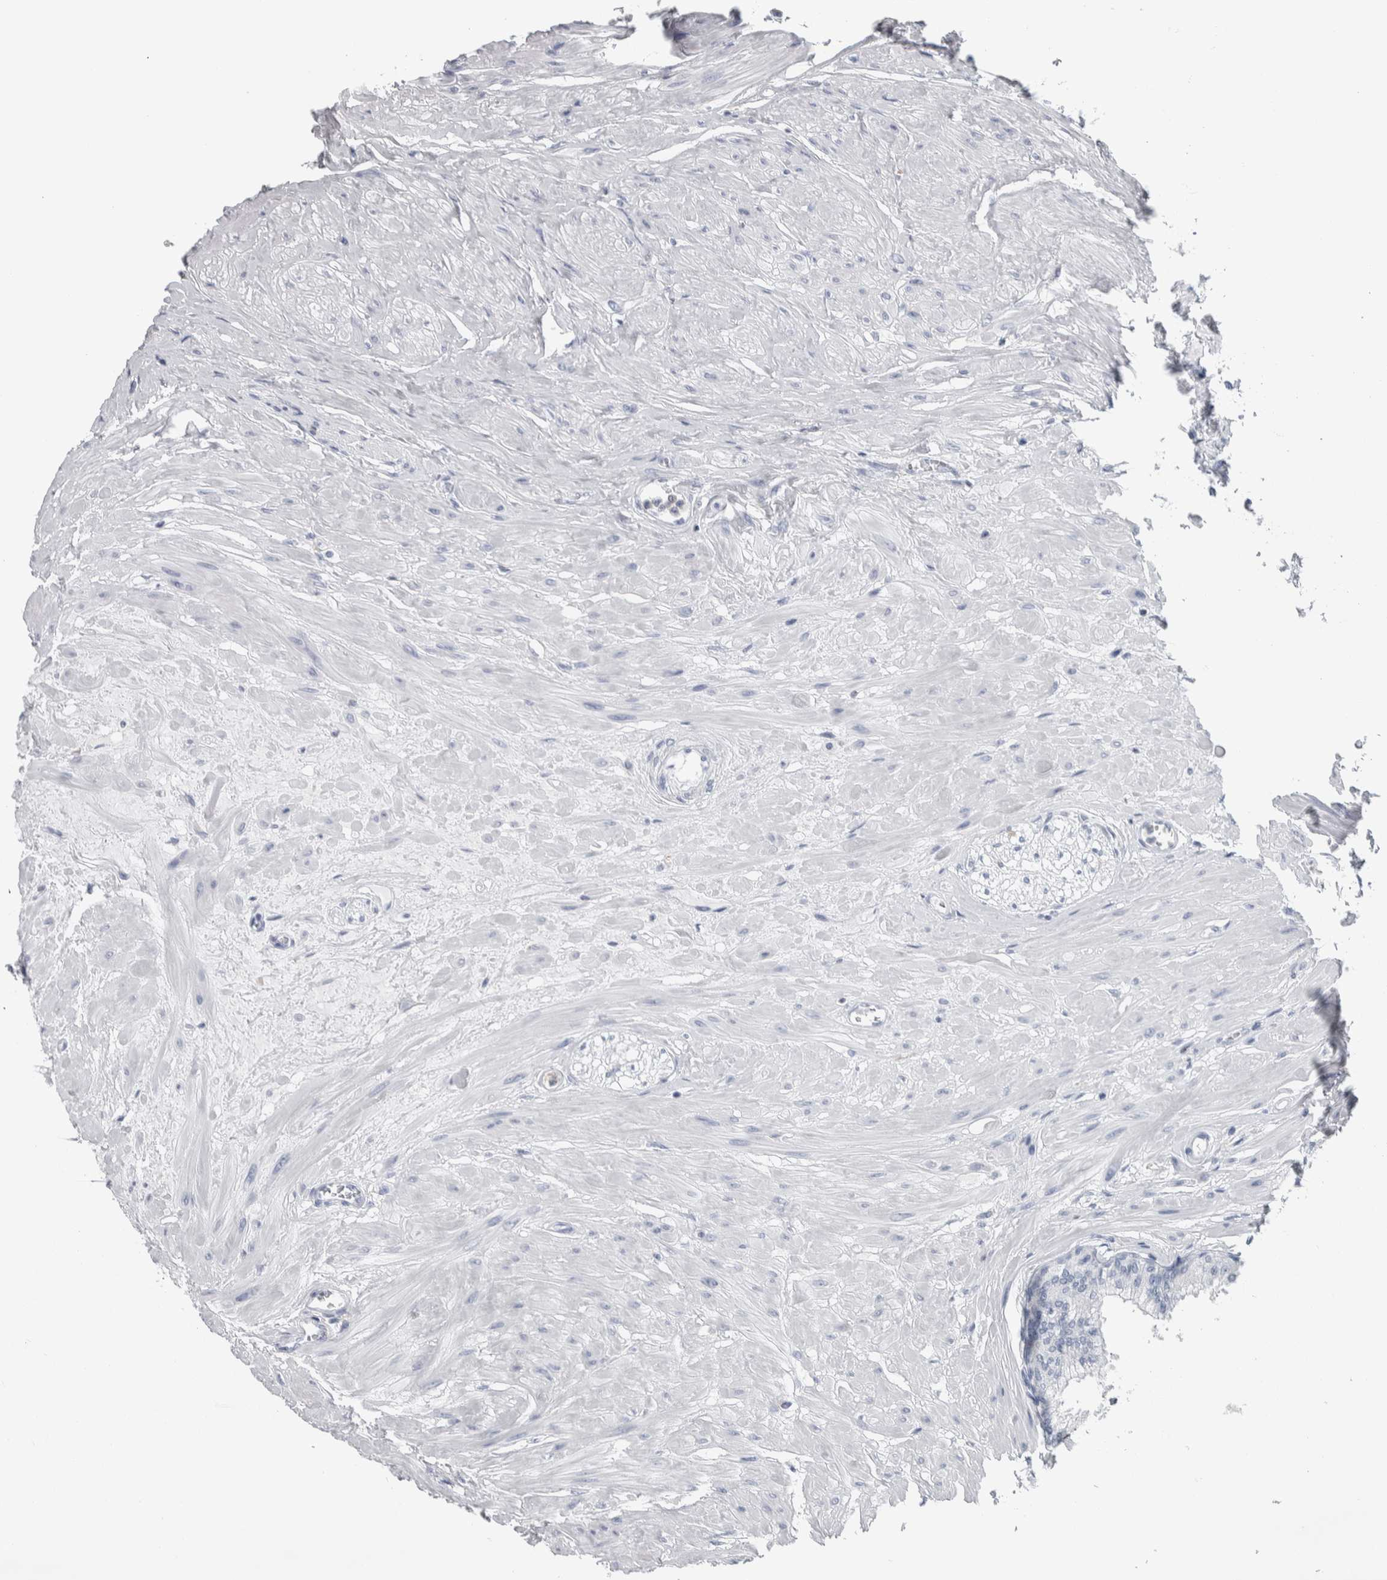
{"staining": {"intensity": "negative", "quantity": "none", "location": "none"}, "tissue": "seminal vesicle", "cell_type": "Glandular cells", "image_type": "normal", "snomed": [{"axis": "morphology", "description": "Normal tissue, NOS"}, {"axis": "topography", "description": "Prostate"}, {"axis": "topography", "description": "Seminal veicle"}], "caption": "Immunohistochemical staining of normal human seminal vesicle shows no significant positivity in glandular cells. (Brightfield microscopy of DAB (3,3'-diaminobenzidine) IHC at high magnification).", "gene": "SKAP2", "patient": {"sex": "male", "age": 60}}